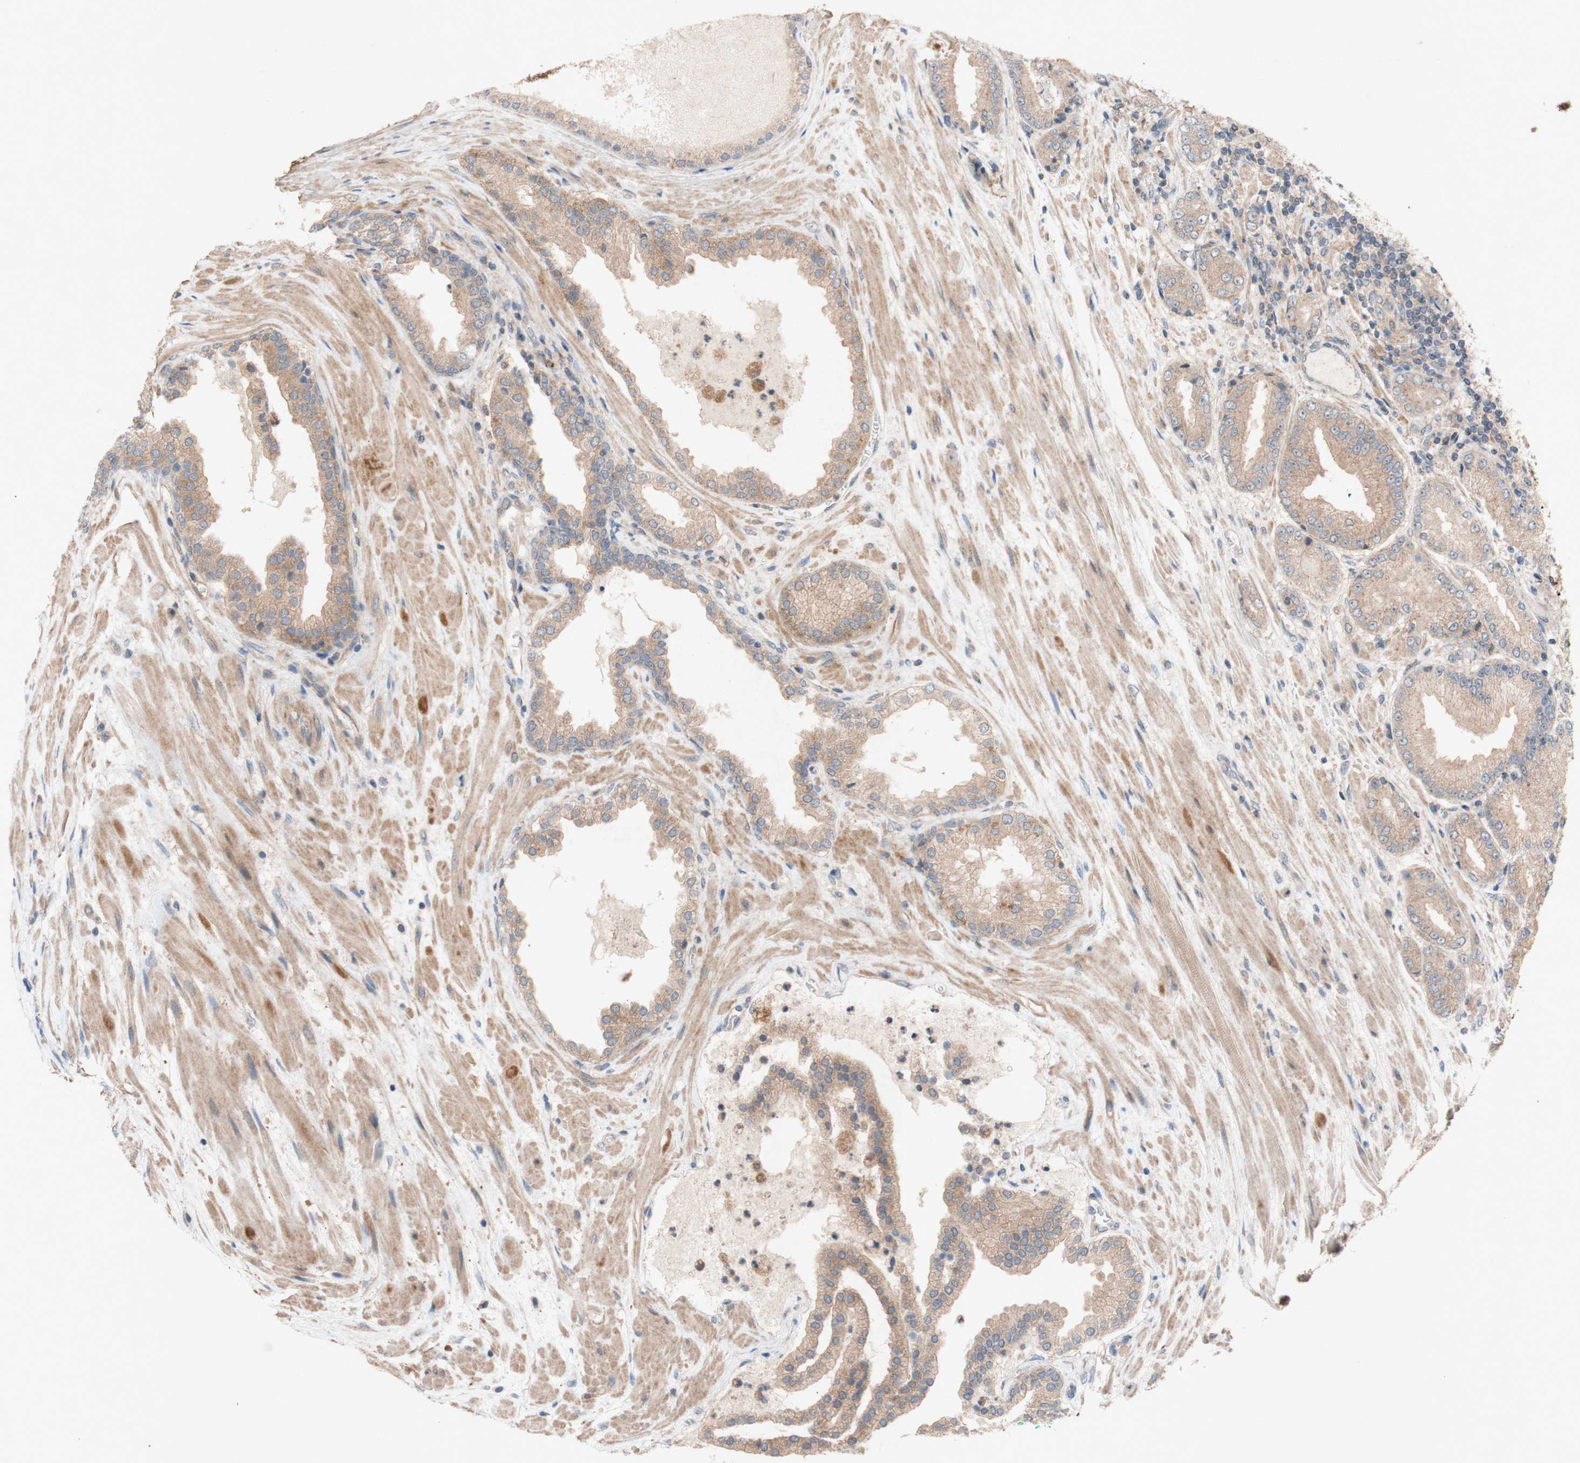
{"staining": {"intensity": "weak", "quantity": "25%-75%", "location": "cytoplasmic/membranous"}, "tissue": "prostate cancer", "cell_type": "Tumor cells", "image_type": "cancer", "snomed": [{"axis": "morphology", "description": "Adenocarcinoma, High grade"}, {"axis": "topography", "description": "Prostate"}], "caption": "Immunohistochemical staining of prostate adenocarcinoma (high-grade) shows low levels of weak cytoplasmic/membranous staining in approximately 25%-75% of tumor cells. The staining was performed using DAB, with brown indicating positive protein expression. Nuclei are stained blue with hematoxylin.", "gene": "ATP6V1F", "patient": {"sex": "male", "age": 59}}